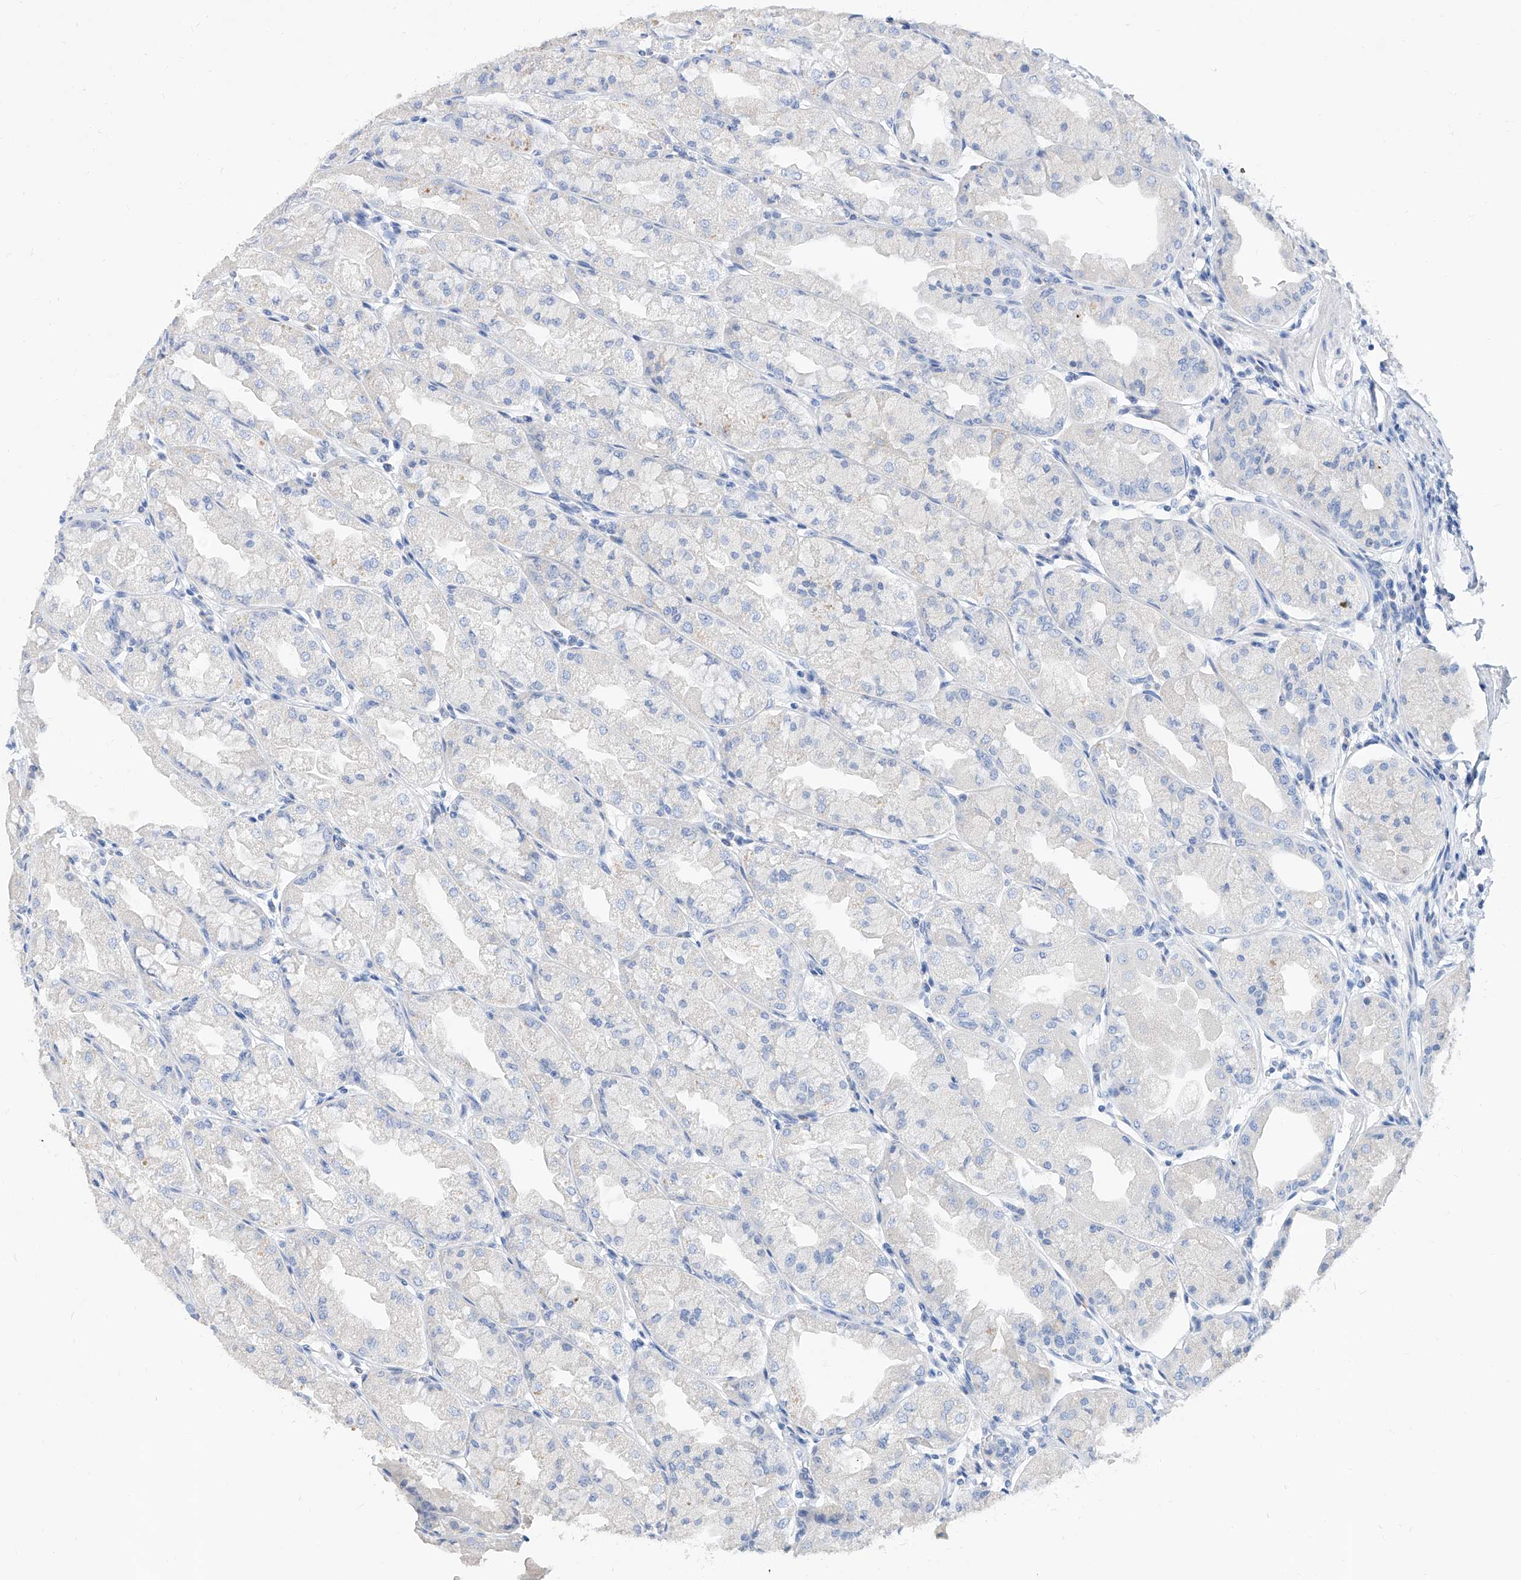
{"staining": {"intensity": "negative", "quantity": "none", "location": "none"}, "tissue": "stomach", "cell_type": "Glandular cells", "image_type": "normal", "snomed": [{"axis": "morphology", "description": "Normal tissue, NOS"}, {"axis": "topography", "description": "Stomach, upper"}], "caption": "Glandular cells show no significant positivity in unremarkable stomach. The staining was performed using DAB to visualize the protein expression in brown, while the nuclei were stained in blue with hematoxylin (Magnification: 20x).", "gene": "SLC25A29", "patient": {"sex": "male", "age": 47}}